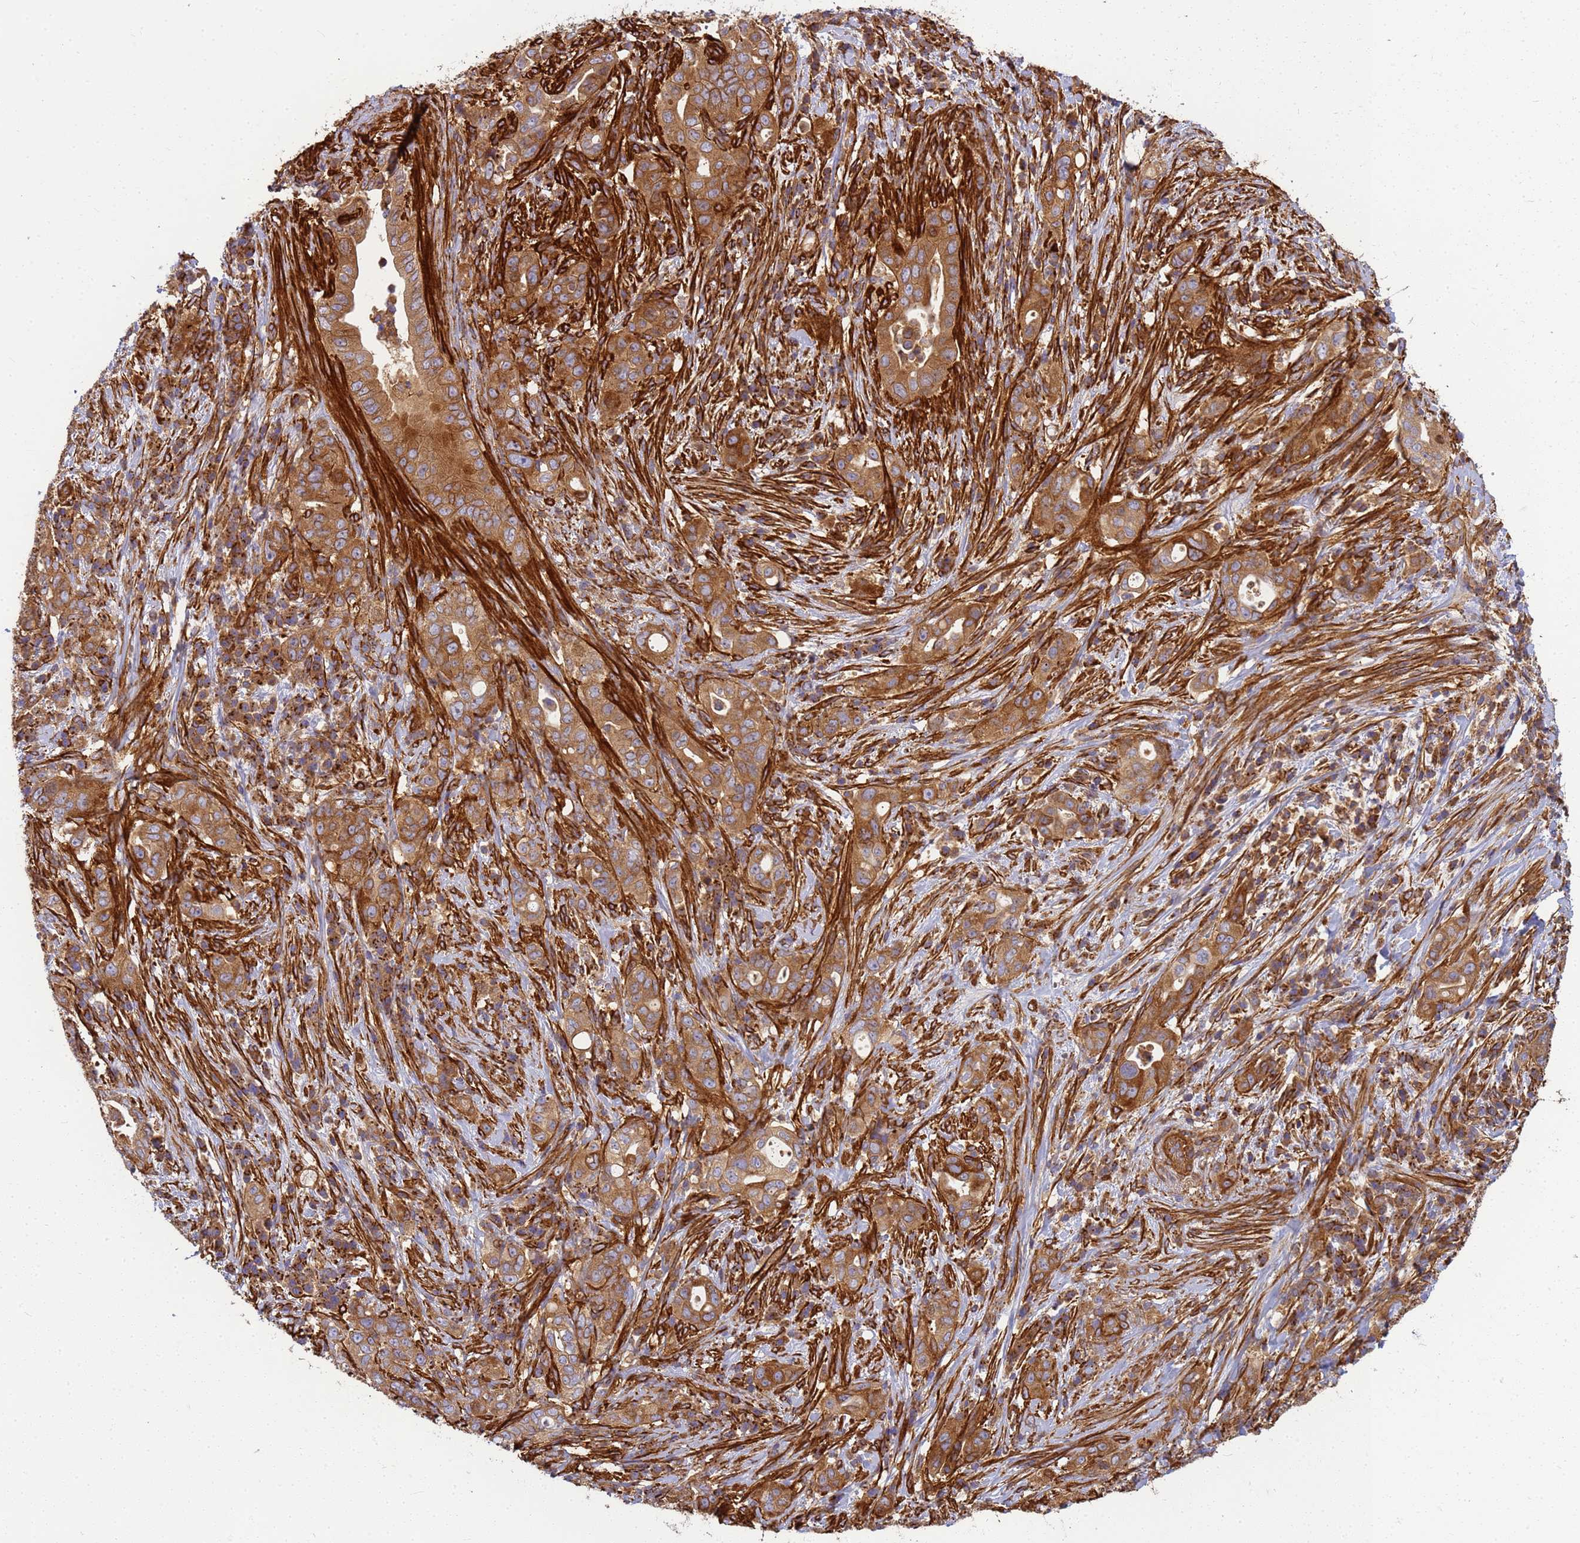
{"staining": {"intensity": "moderate", "quantity": ">75%", "location": "cytoplasmic/membranous"}, "tissue": "pancreatic cancer", "cell_type": "Tumor cells", "image_type": "cancer", "snomed": [{"axis": "morphology", "description": "Normal tissue, NOS"}, {"axis": "morphology", "description": "Adenocarcinoma, NOS"}, {"axis": "topography", "description": "Lymph node"}, {"axis": "topography", "description": "Pancreas"}], "caption": "A high-resolution photomicrograph shows immunohistochemistry (IHC) staining of adenocarcinoma (pancreatic), which reveals moderate cytoplasmic/membranous staining in approximately >75% of tumor cells.", "gene": "C2CD5", "patient": {"sex": "female", "age": 67}}